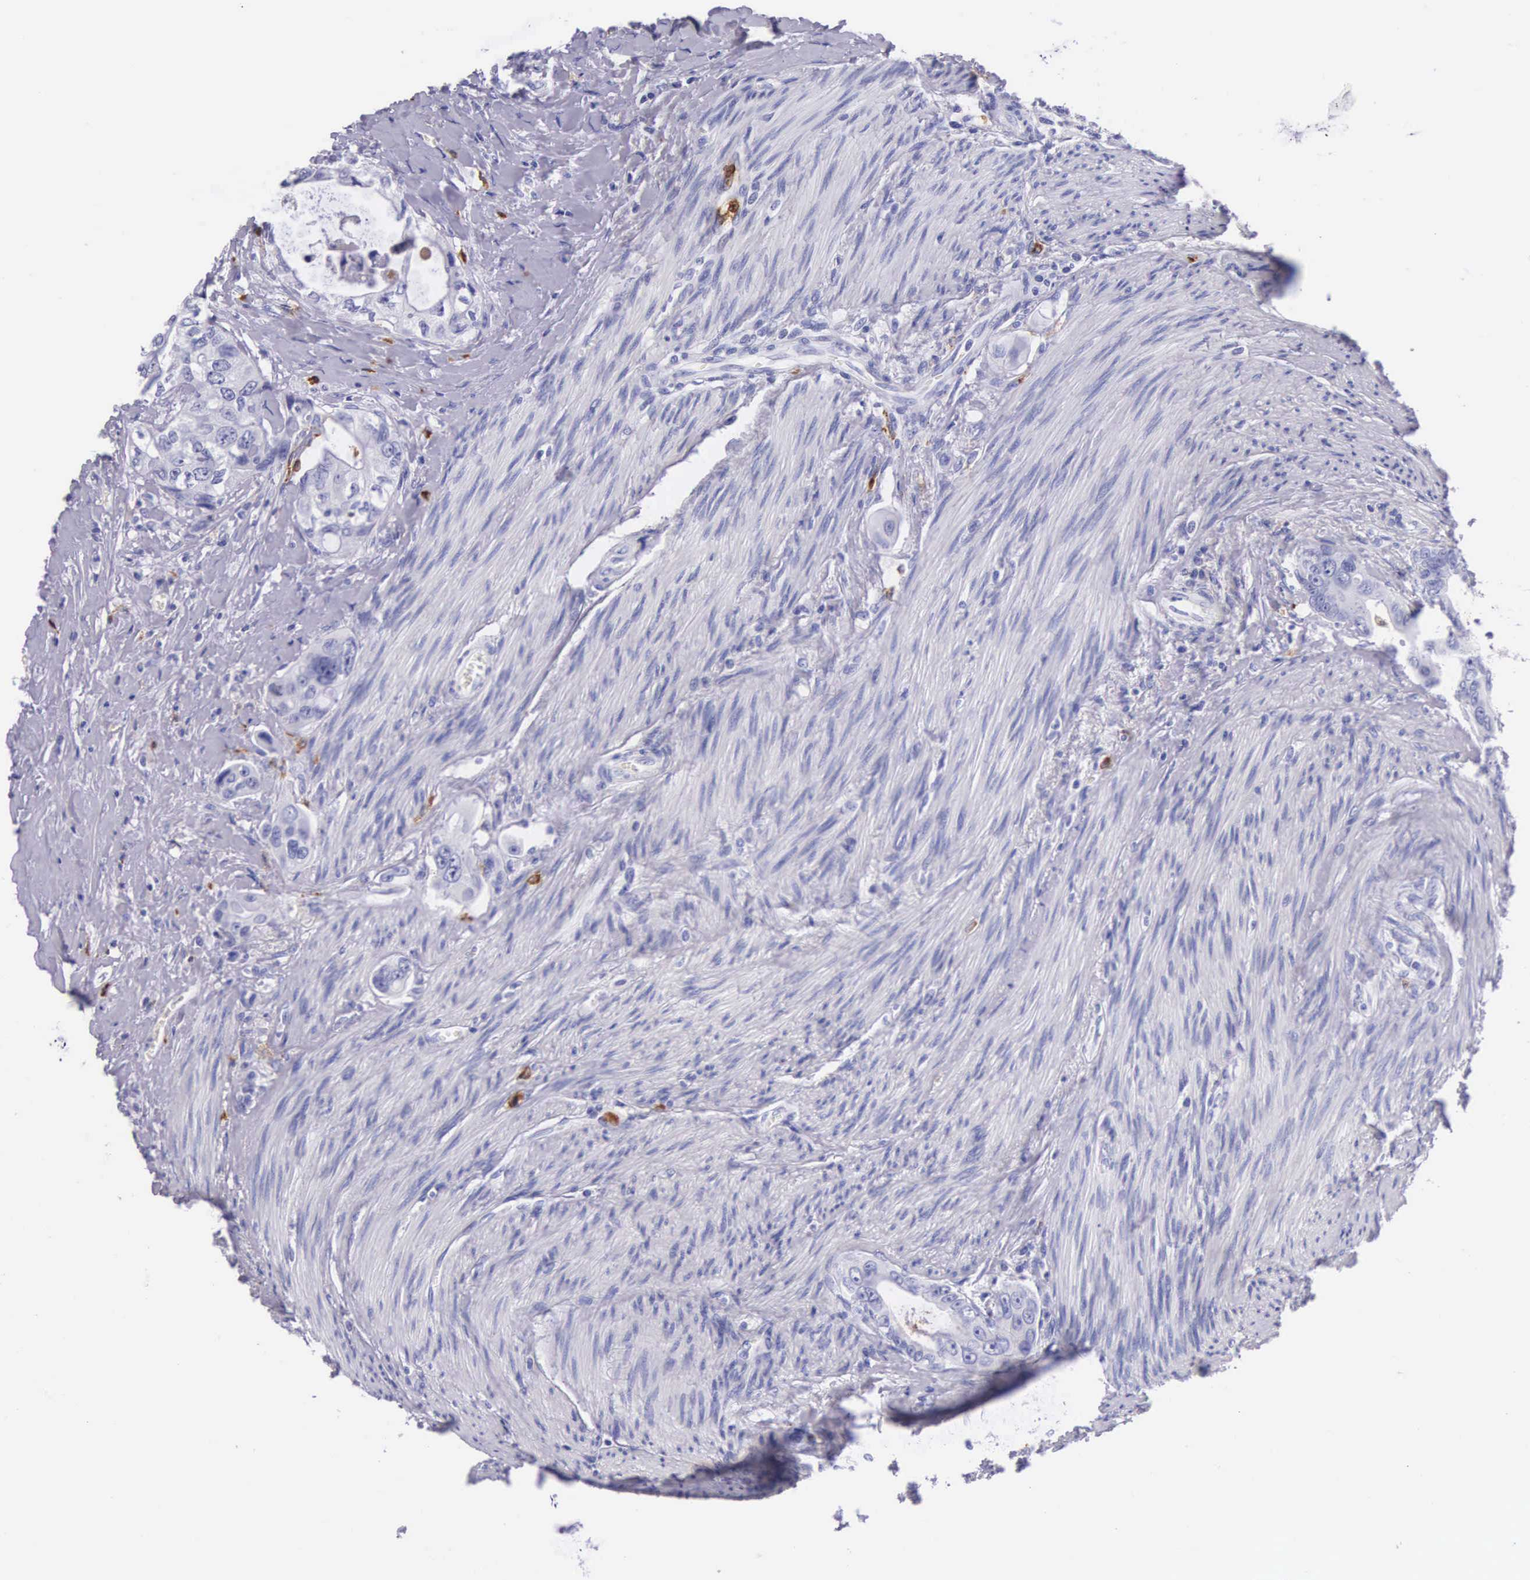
{"staining": {"intensity": "negative", "quantity": "none", "location": "none"}, "tissue": "colorectal cancer", "cell_type": "Tumor cells", "image_type": "cancer", "snomed": [{"axis": "morphology", "description": "Adenocarcinoma, NOS"}, {"axis": "topography", "description": "Rectum"}], "caption": "An immunohistochemistry (IHC) photomicrograph of colorectal cancer is shown. There is no staining in tumor cells of colorectal cancer.", "gene": "FCN1", "patient": {"sex": "female", "age": 57}}